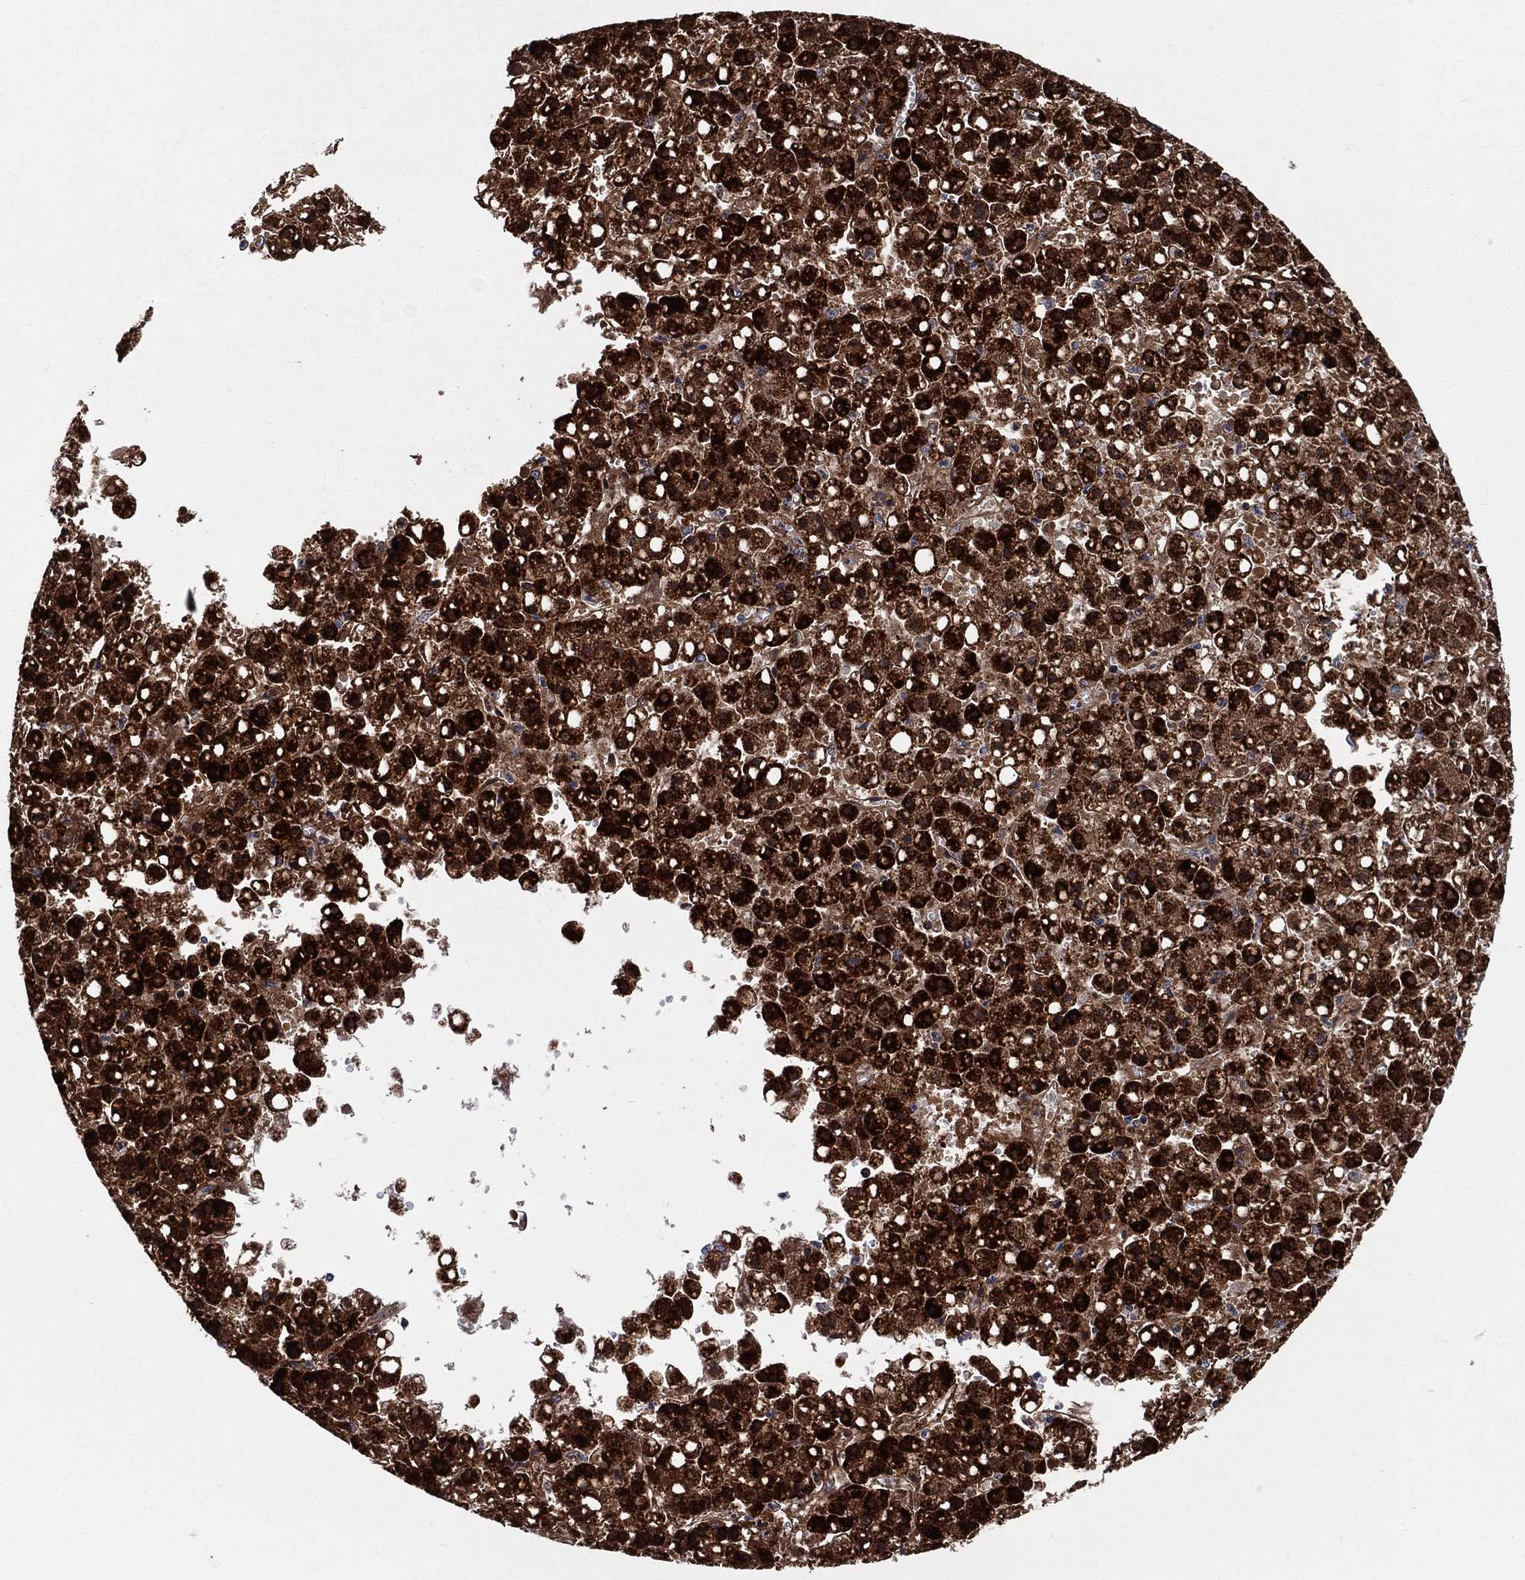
{"staining": {"intensity": "strong", "quantity": ">75%", "location": "cytoplasmic/membranous"}, "tissue": "liver cancer", "cell_type": "Tumor cells", "image_type": "cancer", "snomed": [{"axis": "morphology", "description": "Carcinoma, Hepatocellular, NOS"}, {"axis": "topography", "description": "Liver"}], "caption": "Approximately >75% of tumor cells in human liver cancer reveal strong cytoplasmic/membranous protein expression as visualized by brown immunohistochemical staining.", "gene": "ANKRD37", "patient": {"sex": "male", "age": 67}}